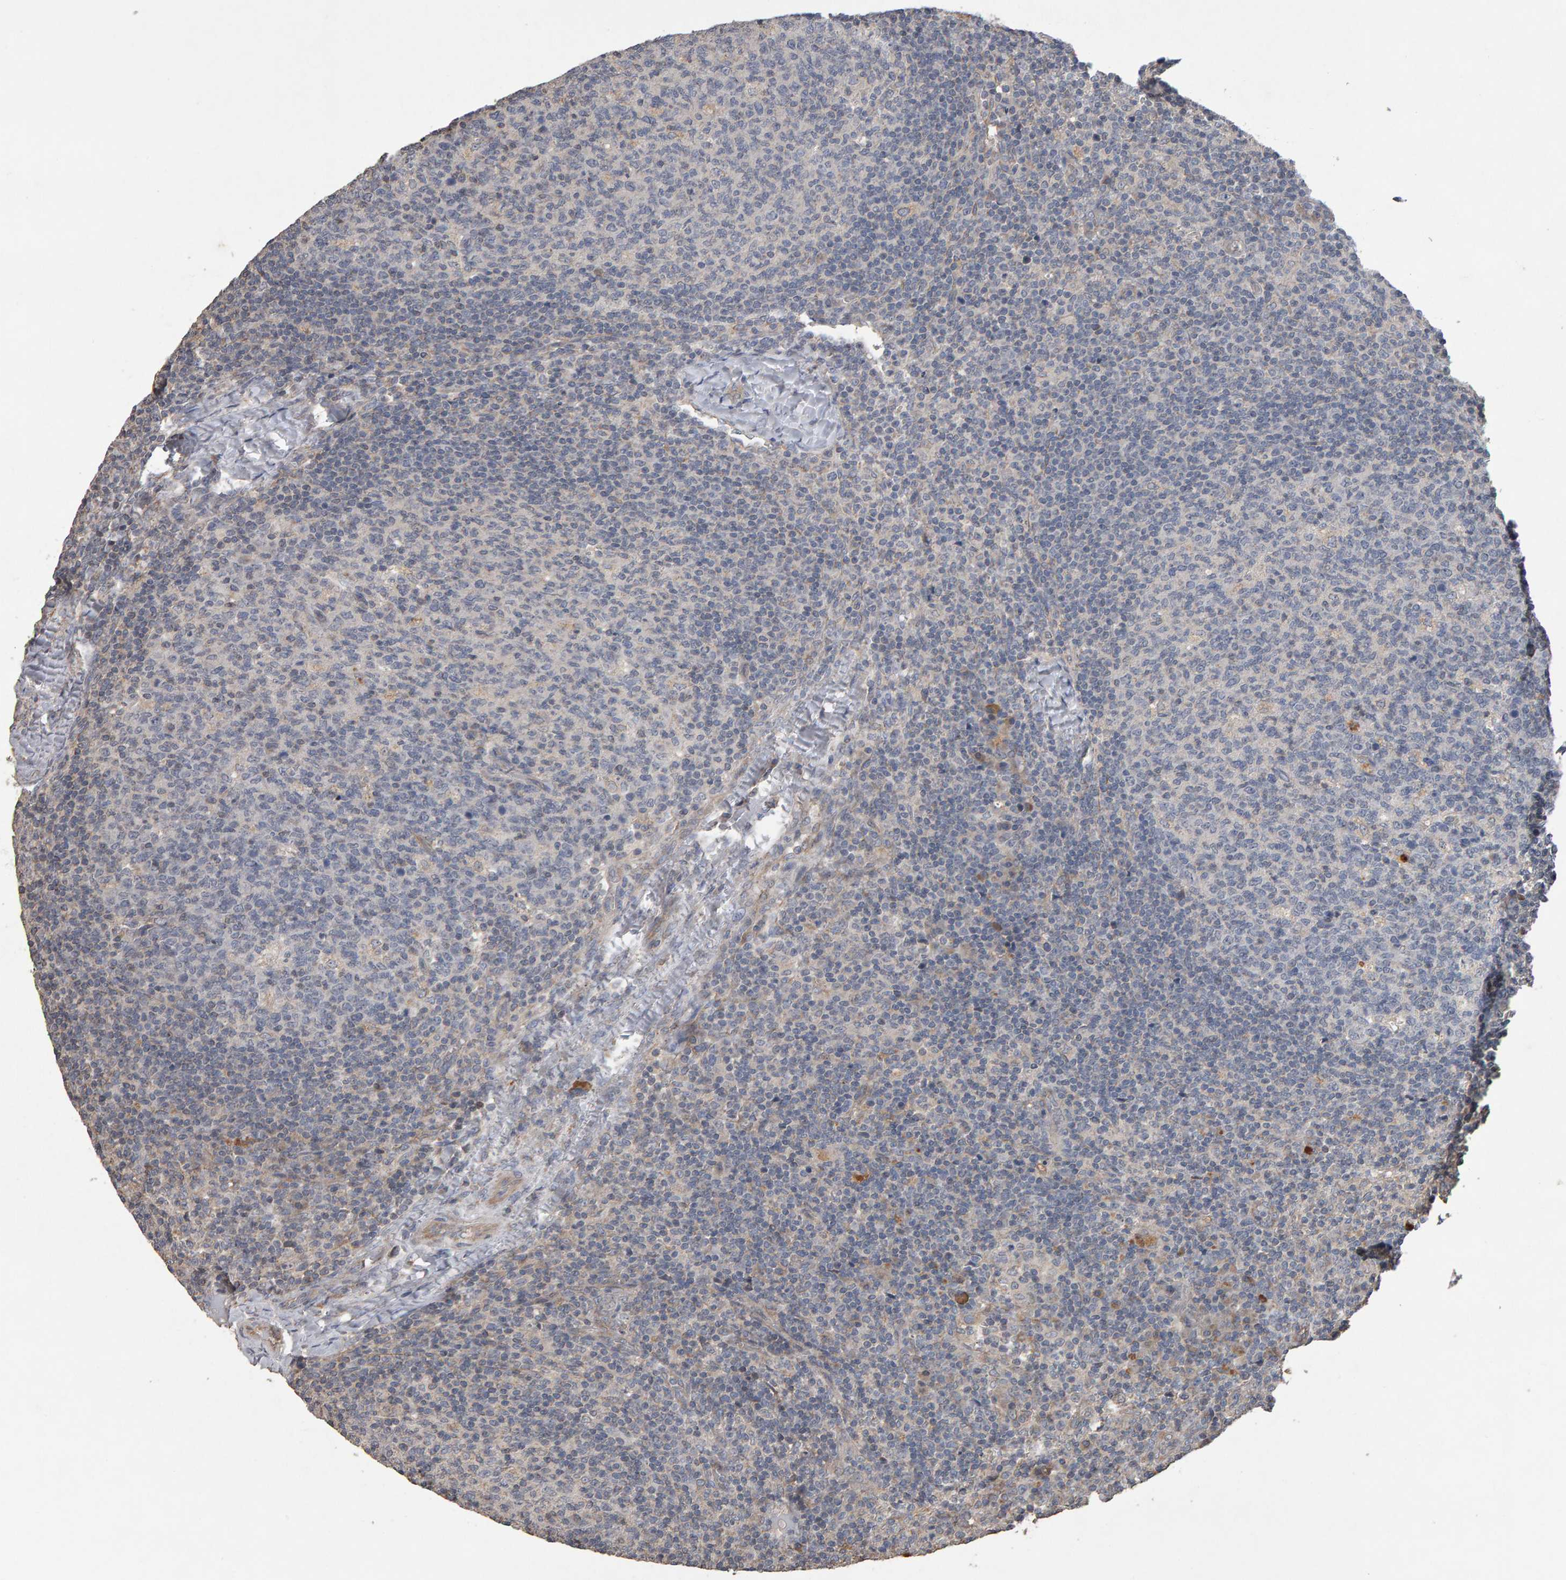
{"staining": {"intensity": "negative", "quantity": "none", "location": "none"}, "tissue": "lymph node", "cell_type": "Germinal center cells", "image_type": "normal", "snomed": [{"axis": "morphology", "description": "Normal tissue, NOS"}, {"axis": "morphology", "description": "Inflammation, NOS"}, {"axis": "topography", "description": "Lymph node"}], "caption": "The IHC photomicrograph has no significant staining in germinal center cells of lymph node. (DAB IHC, high magnification).", "gene": "COASY", "patient": {"sex": "male", "age": 55}}